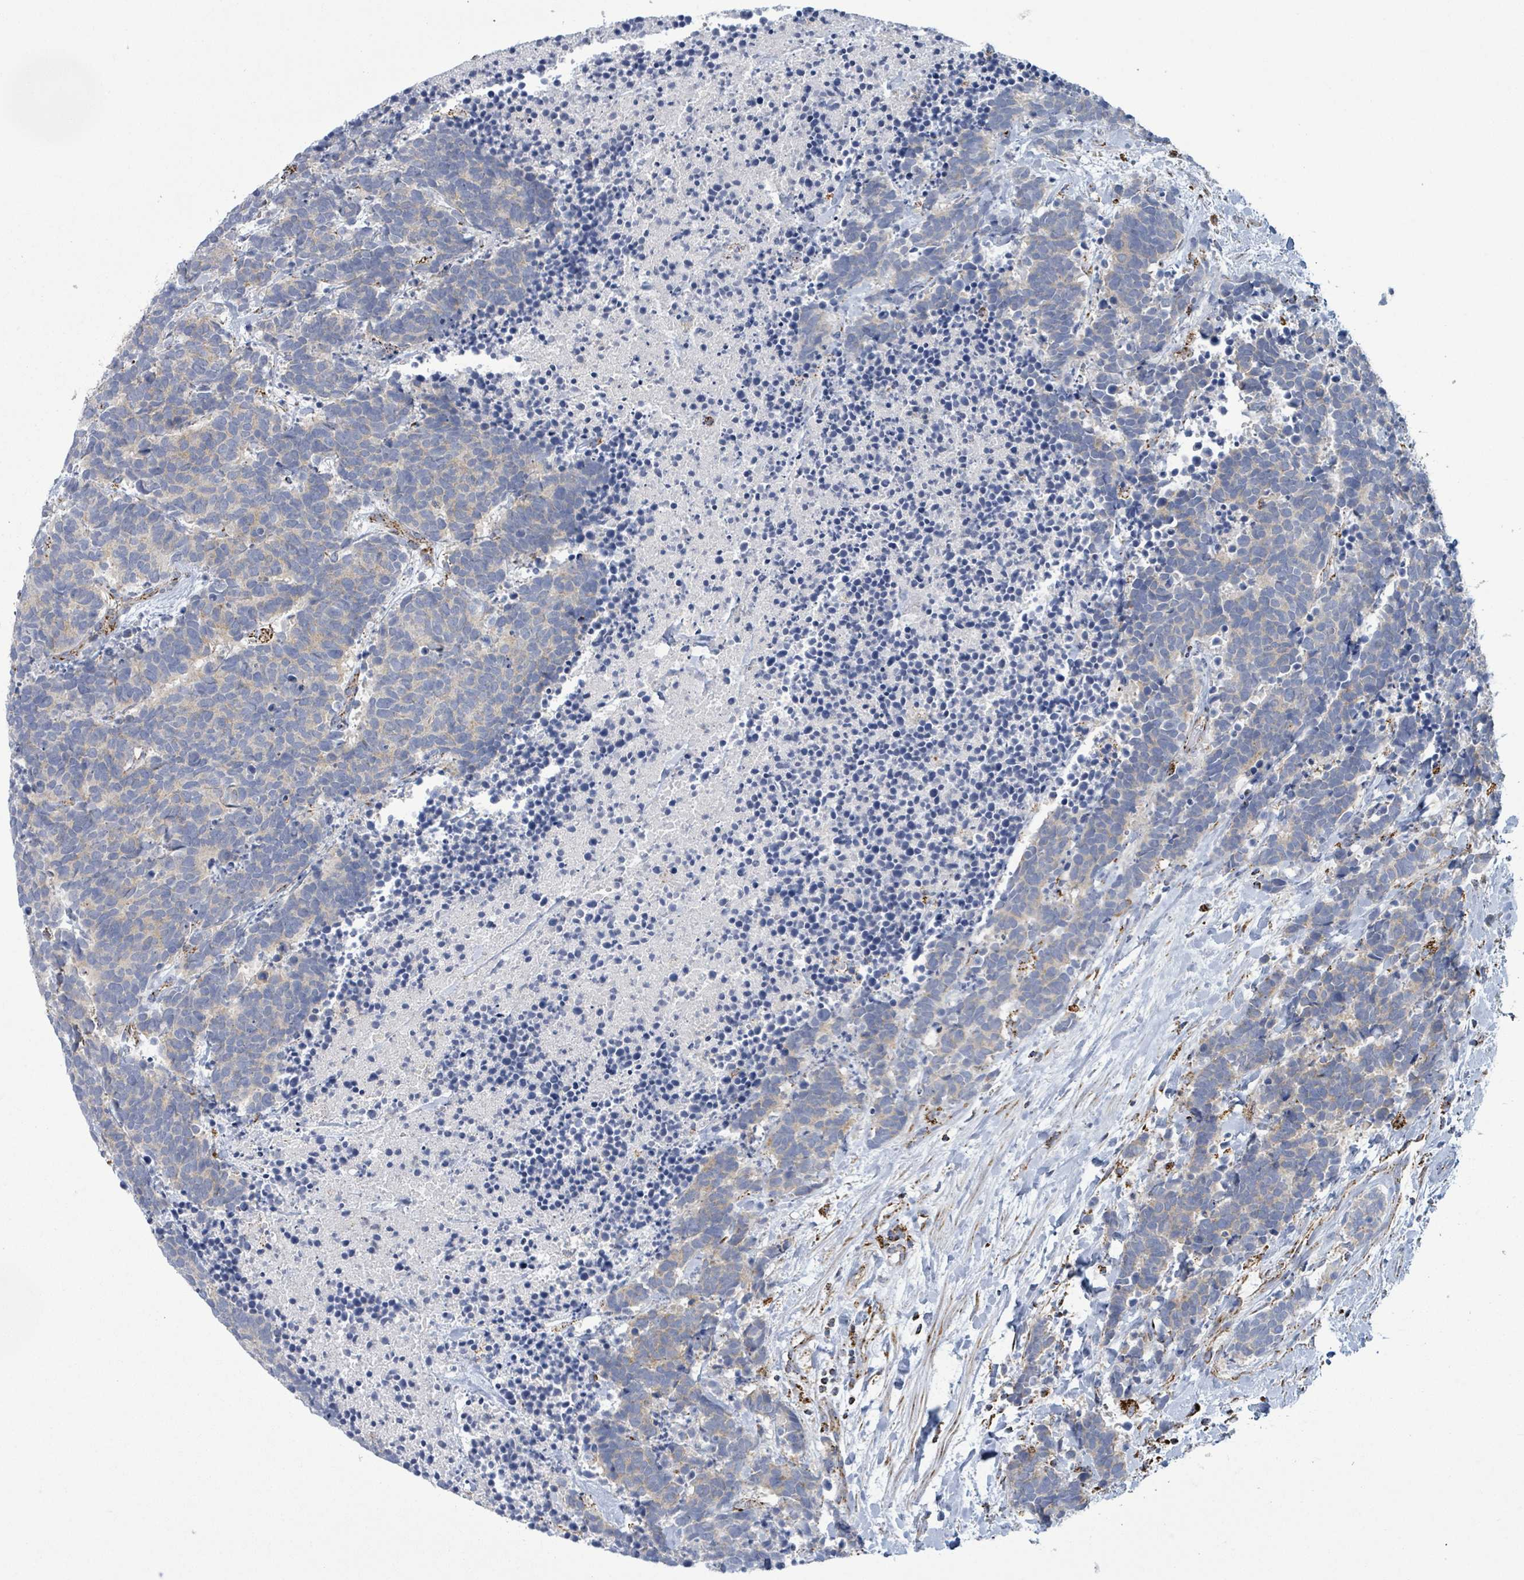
{"staining": {"intensity": "negative", "quantity": "none", "location": "none"}, "tissue": "carcinoid", "cell_type": "Tumor cells", "image_type": "cancer", "snomed": [{"axis": "morphology", "description": "Carcinoma, NOS"}, {"axis": "morphology", "description": "Carcinoid, malignant, NOS"}, {"axis": "topography", "description": "Prostate"}], "caption": "Immunohistochemistry histopathology image of neoplastic tissue: carcinoma stained with DAB shows no significant protein staining in tumor cells. The staining is performed using DAB brown chromogen with nuclei counter-stained in using hematoxylin.", "gene": "SUCLG2", "patient": {"sex": "male", "age": 57}}